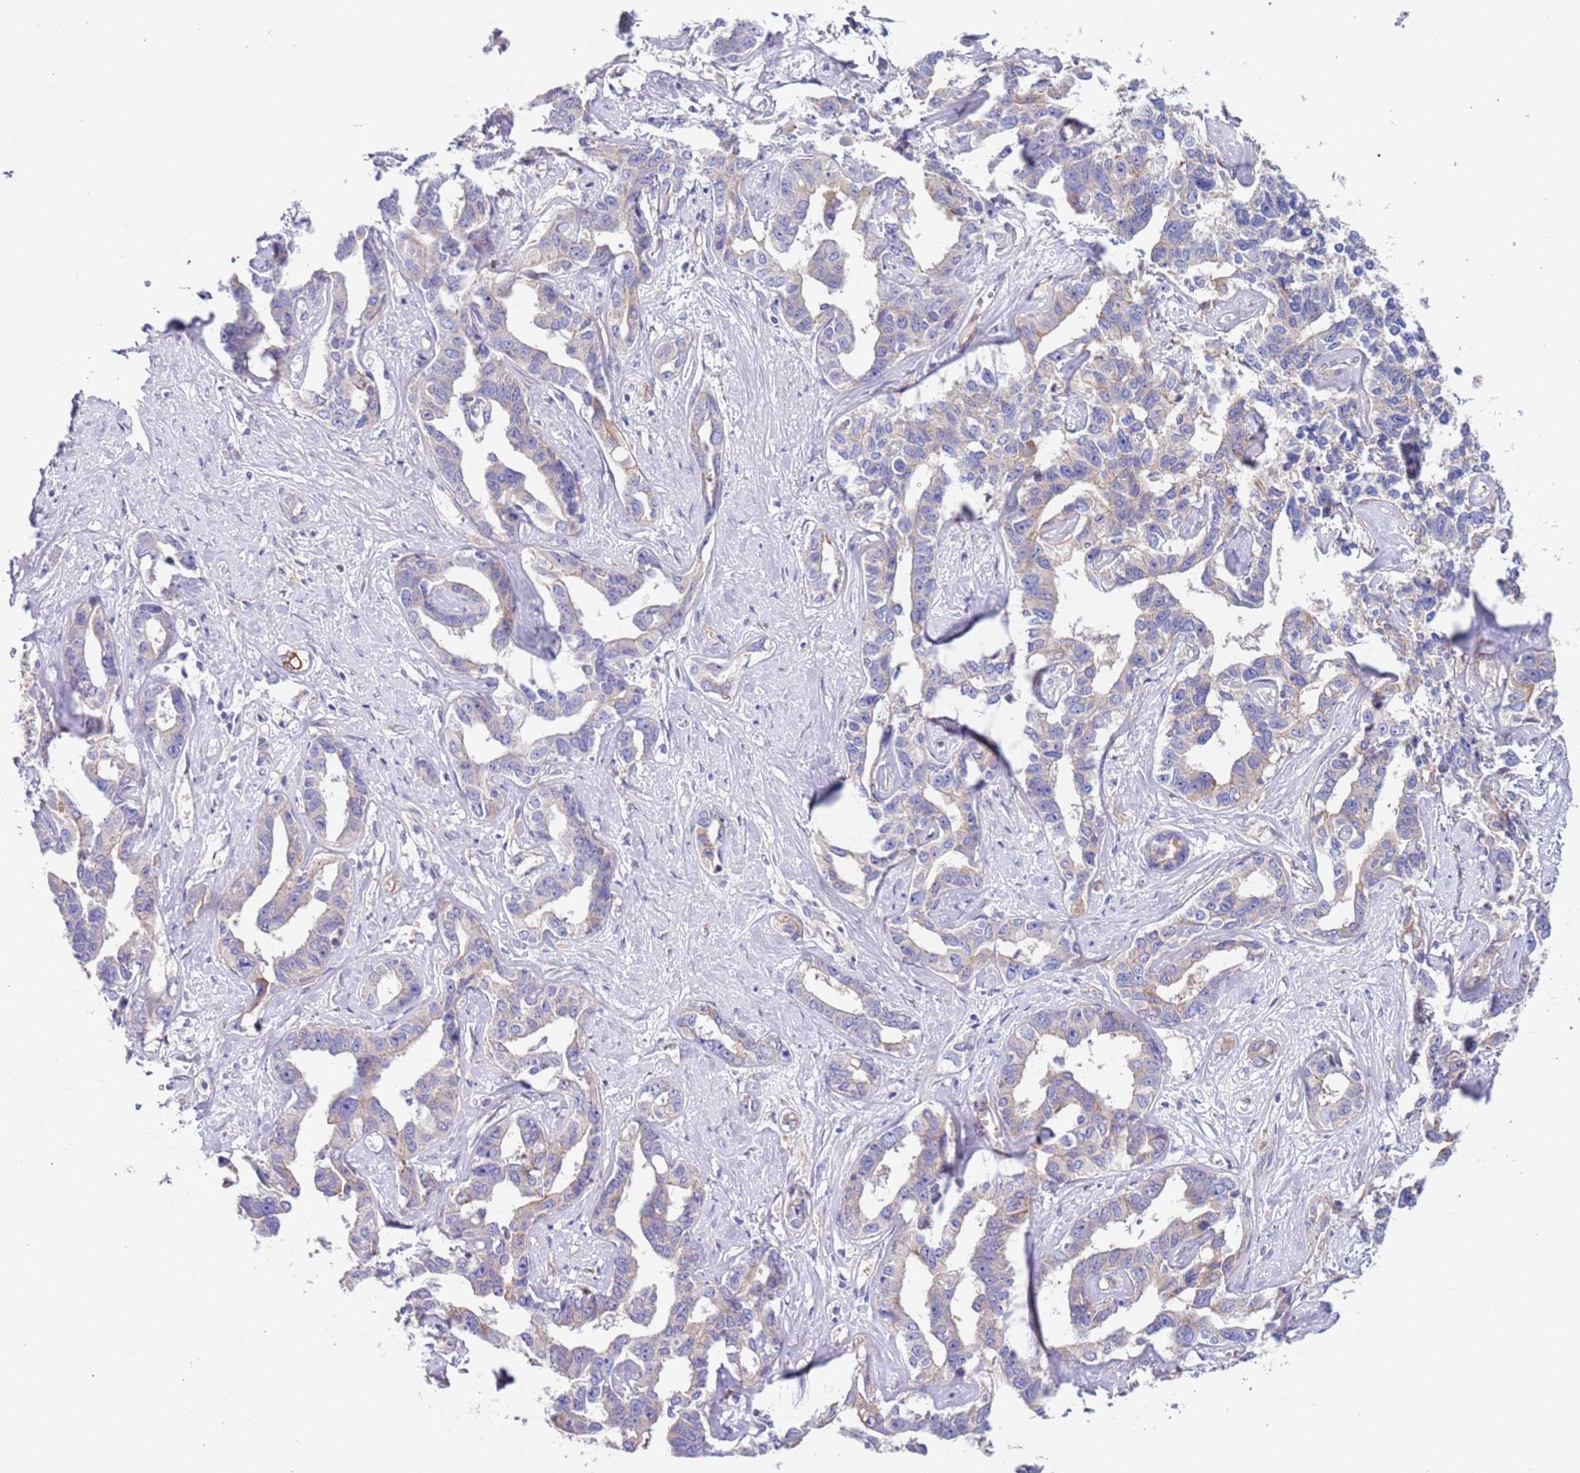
{"staining": {"intensity": "weak", "quantity": "25%-75%", "location": "cytoplasmic/membranous"}, "tissue": "liver cancer", "cell_type": "Tumor cells", "image_type": "cancer", "snomed": [{"axis": "morphology", "description": "Cholangiocarcinoma"}, {"axis": "topography", "description": "Liver"}], "caption": "Tumor cells display weak cytoplasmic/membranous staining in about 25%-75% of cells in liver cholangiocarcinoma. (Brightfield microscopy of DAB IHC at high magnification).", "gene": "LAMB4", "patient": {"sex": "male", "age": 59}}